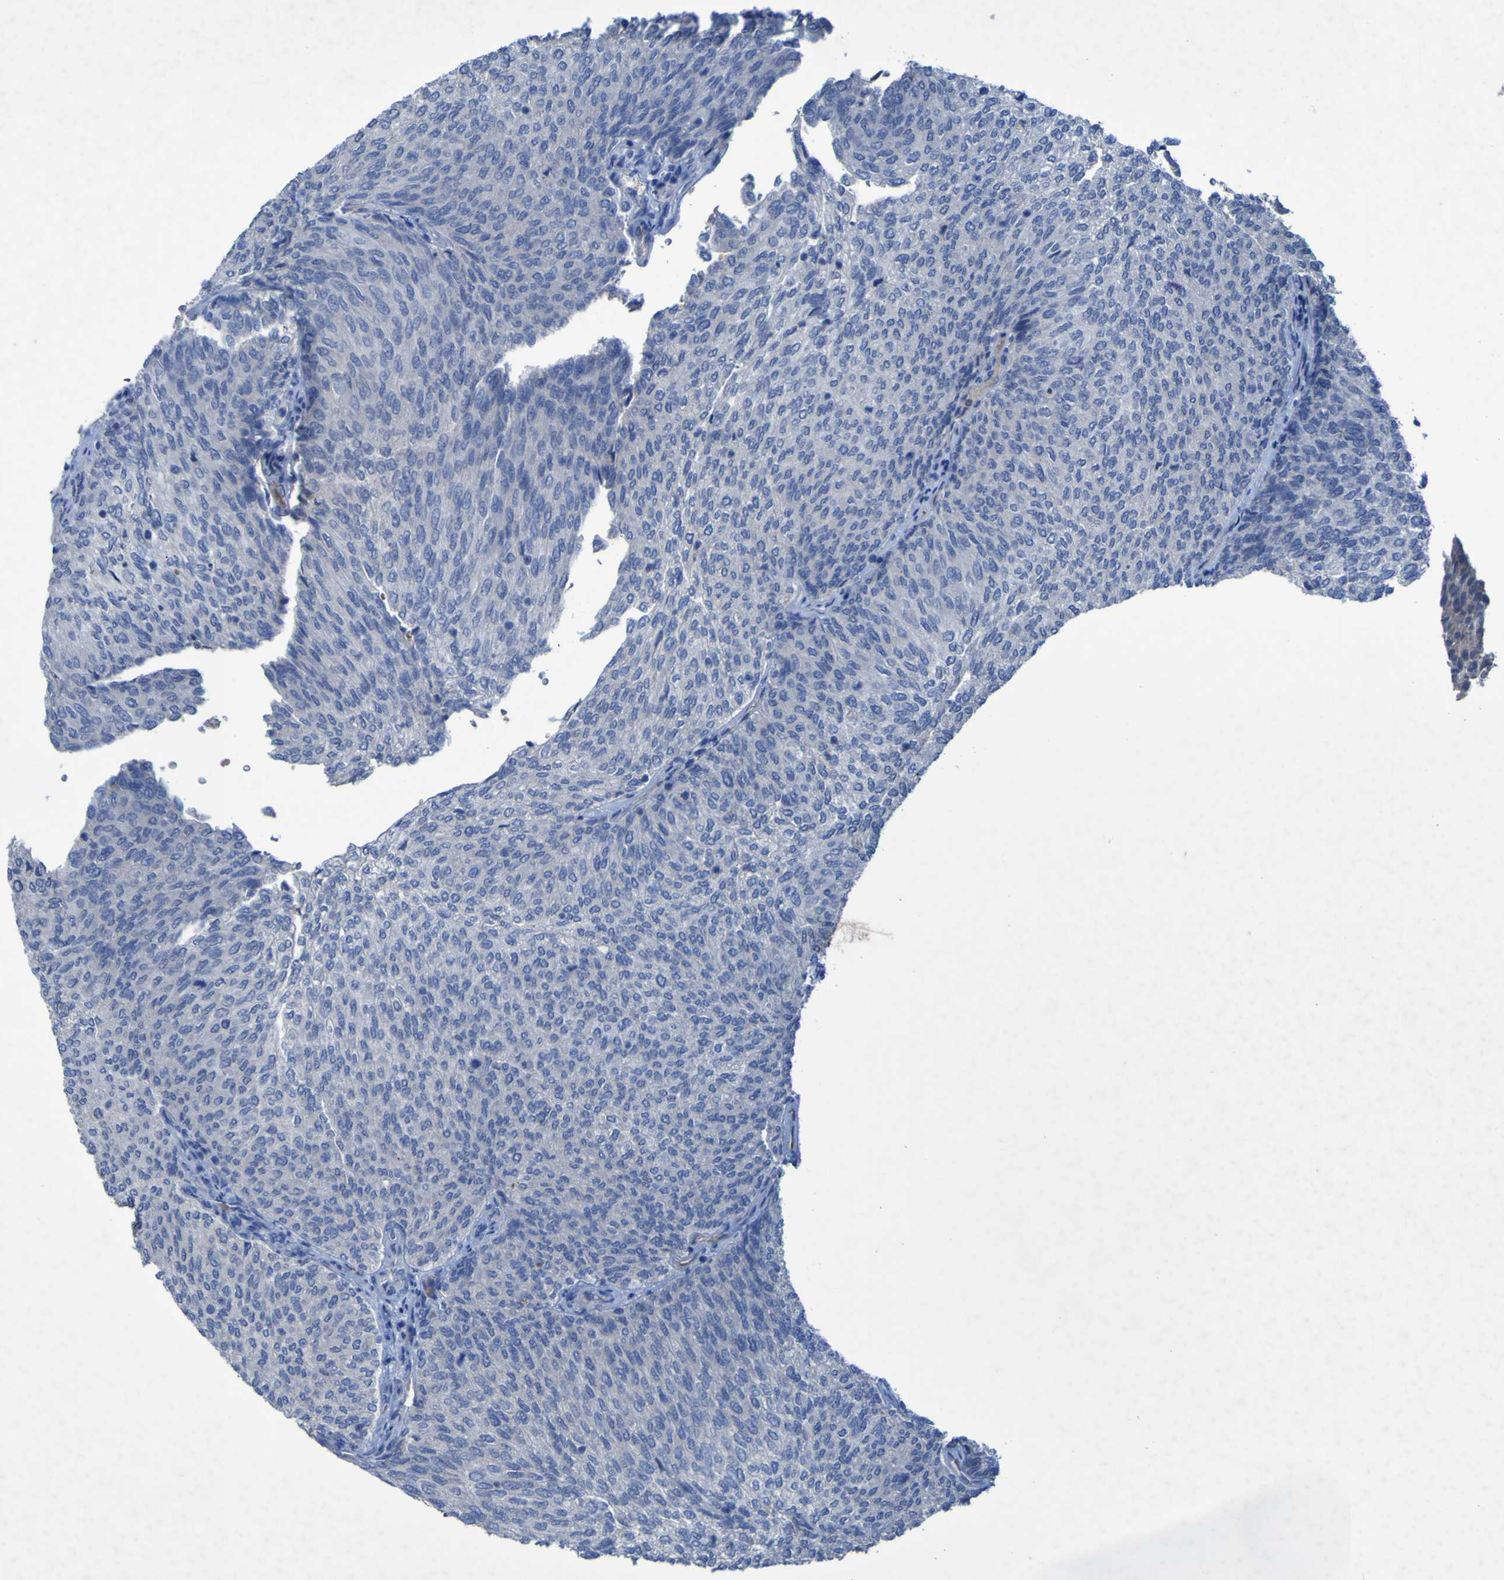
{"staining": {"intensity": "negative", "quantity": "none", "location": "none"}, "tissue": "urothelial cancer", "cell_type": "Tumor cells", "image_type": "cancer", "snomed": [{"axis": "morphology", "description": "Urothelial carcinoma, Low grade"}, {"axis": "topography", "description": "Urinary bladder"}], "caption": "Urothelial cancer was stained to show a protein in brown. There is no significant positivity in tumor cells.", "gene": "SGK2", "patient": {"sex": "female", "age": 79}}